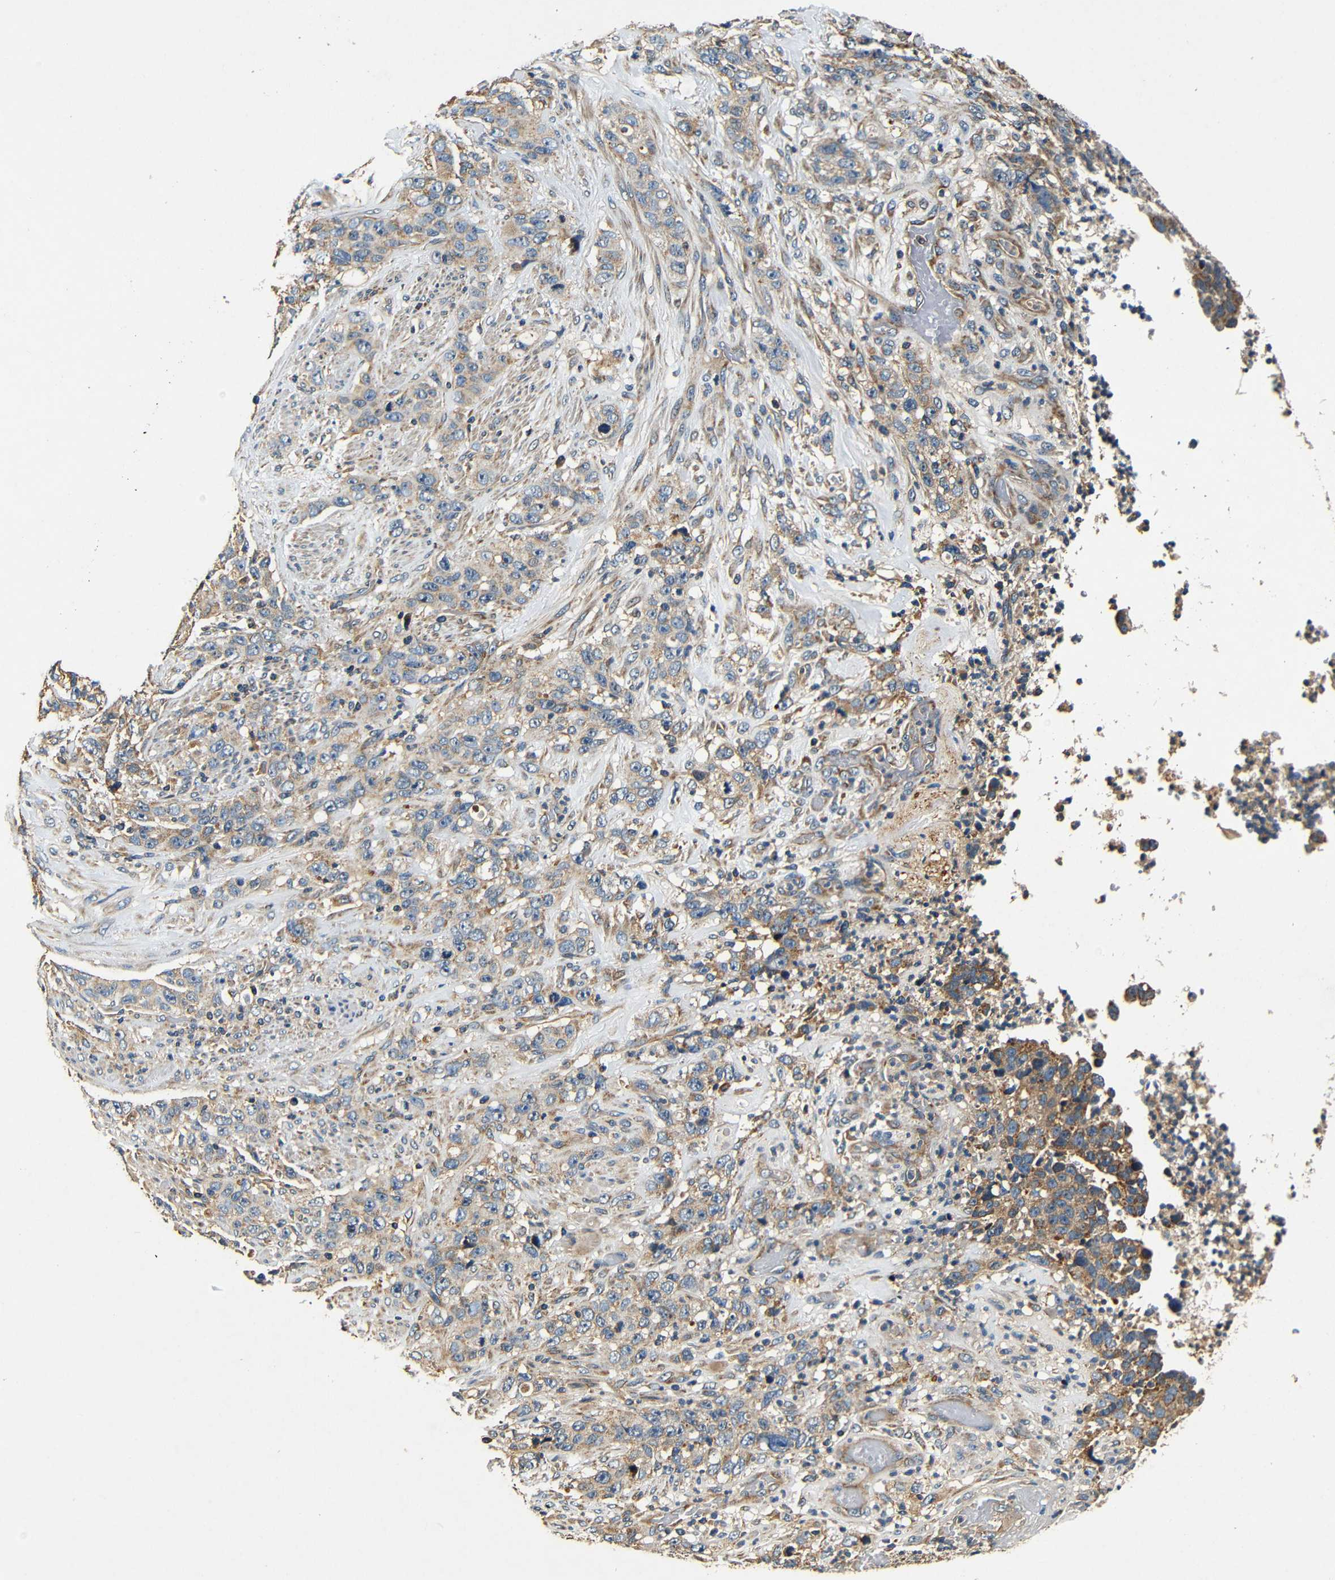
{"staining": {"intensity": "weak", "quantity": "25%-75%", "location": "cytoplasmic/membranous"}, "tissue": "stomach cancer", "cell_type": "Tumor cells", "image_type": "cancer", "snomed": [{"axis": "morphology", "description": "Adenocarcinoma, NOS"}, {"axis": "topography", "description": "Stomach"}], "caption": "An immunohistochemistry histopathology image of neoplastic tissue is shown. Protein staining in brown labels weak cytoplasmic/membranous positivity in adenocarcinoma (stomach) within tumor cells.", "gene": "MTX1", "patient": {"sex": "male", "age": 48}}